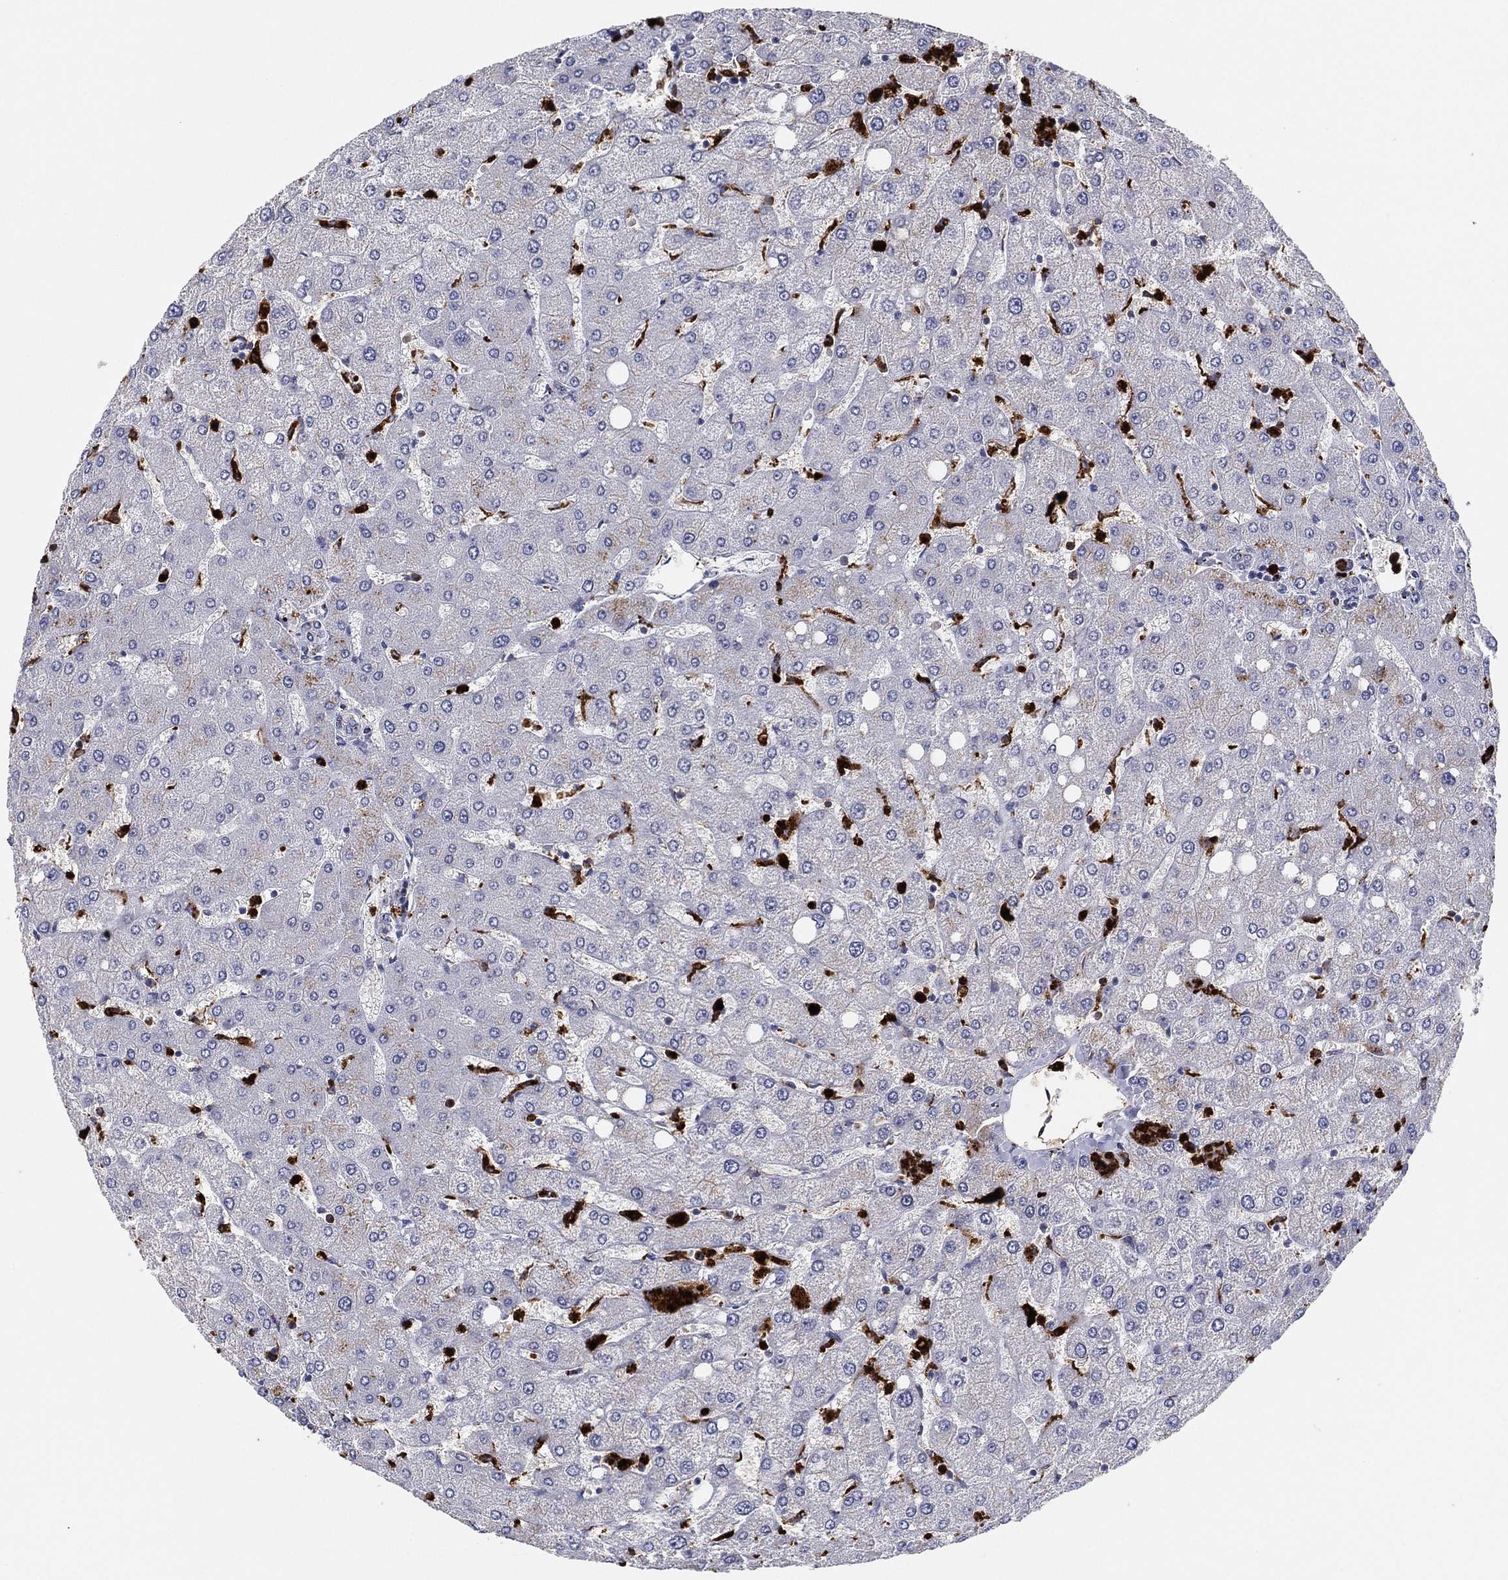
{"staining": {"intensity": "negative", "quantity": "none", "location": "none"}, "tissue": "liver", "cell_type": "Cholangiocytes", "image_type": "normal", "snomed": [{"axis": "morphology", "description": "Normal tissue, NOS"}, {"axis": "topography", "description": "Liver"}], "caption": "This photomicrograph is of benign liver stained with IHC to label a protein in brown with the nuclei are counter-stained blue. There is no expression in cholangiocytes. (DAB IHC visualized using brightfield microscopy, high magnification).", "gene": "PLAC8", "patient": {"sex": "female", "age": 54}}